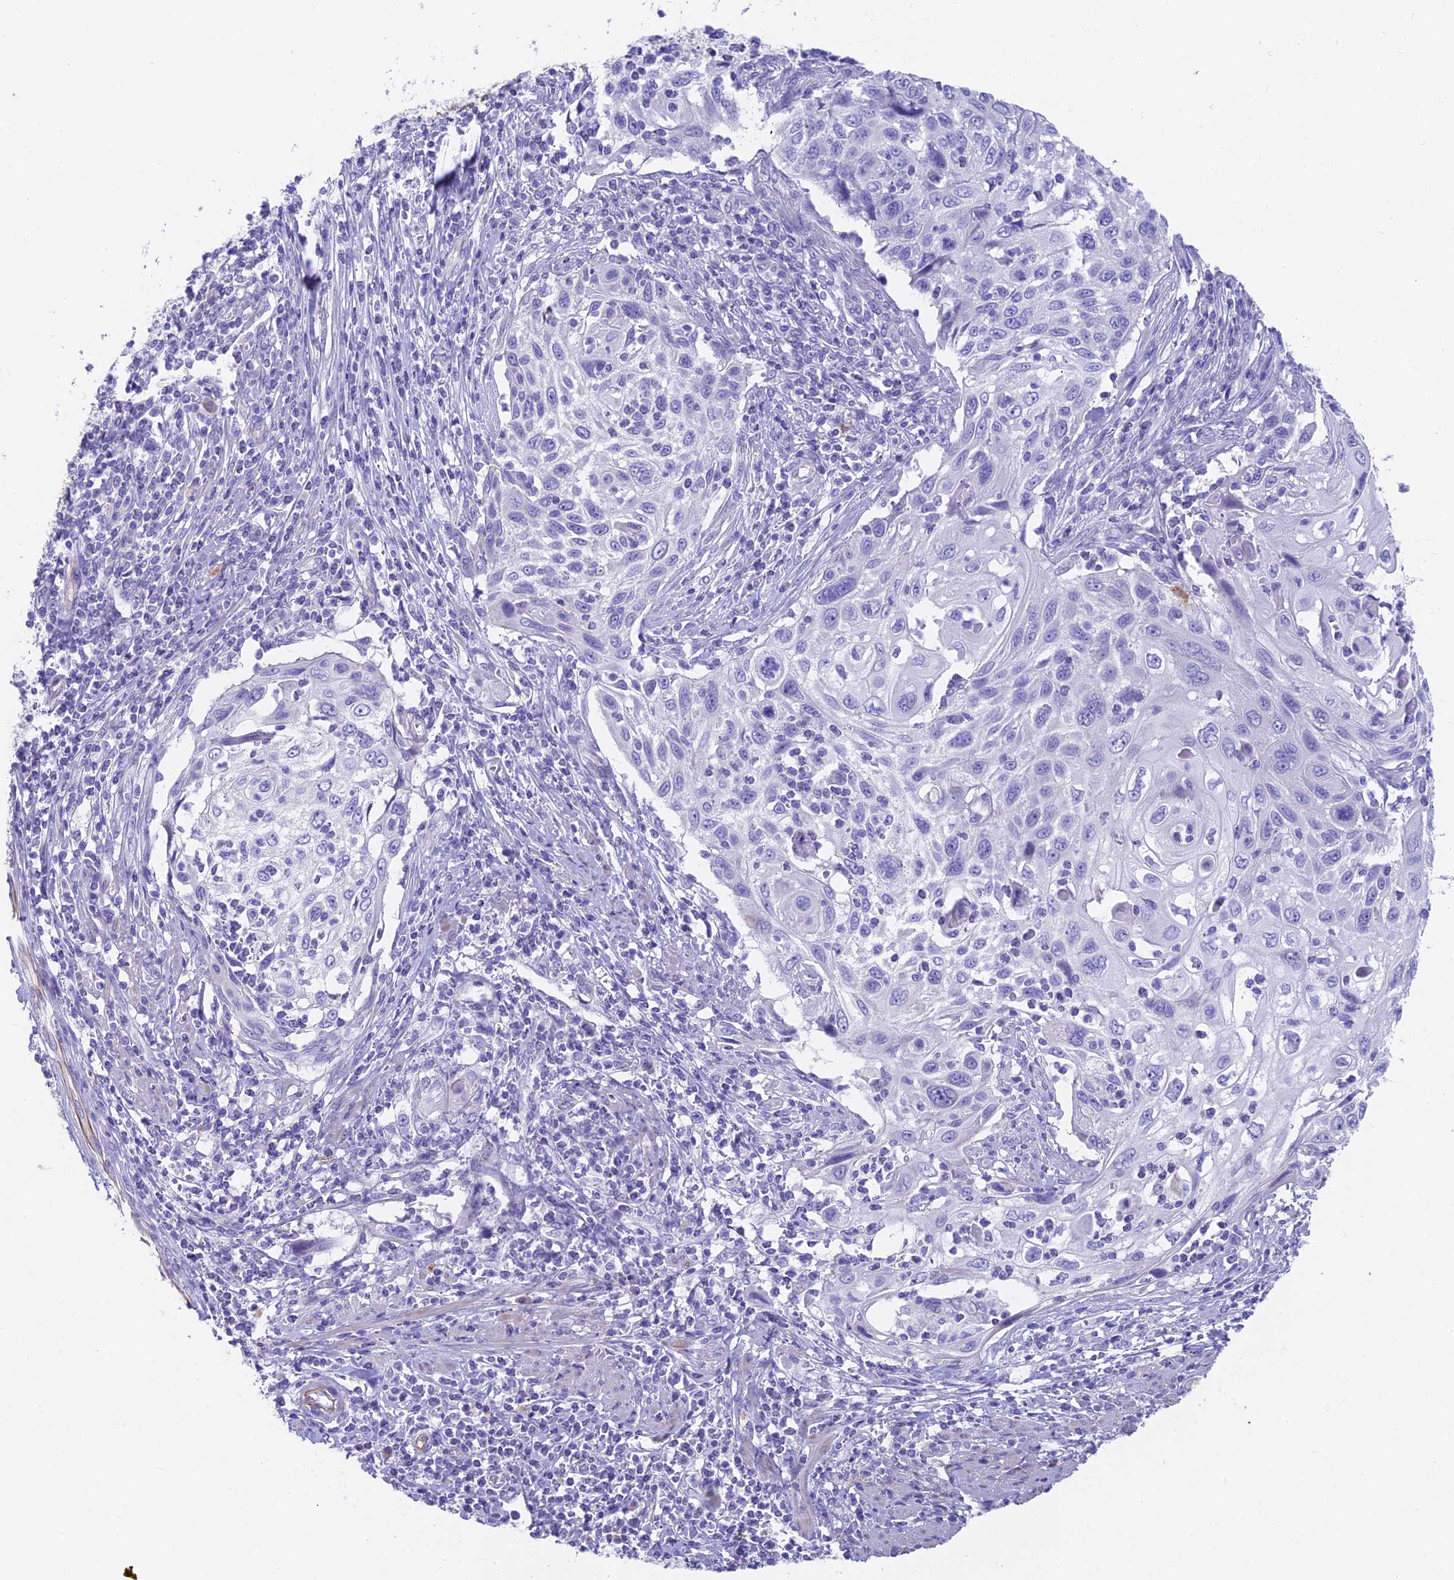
{"staining": {"intensity": "negative", "quantity": "none", "location": "none"}, "tissue": "cervical cancer", "cell_type": "Tumor cells", "image_type": "cancer", "snomed": [{"axis": "morphology", "description": "Squamous cell carcinoma, NOS"}, {"axis": "topography", "description": "Cervix"}], "caption": "Tumor cells show no significant expression in cervical squamous cell carcinoma.", "gene": "FAM168B", "patient": {"sex": "female", "age": 70}}